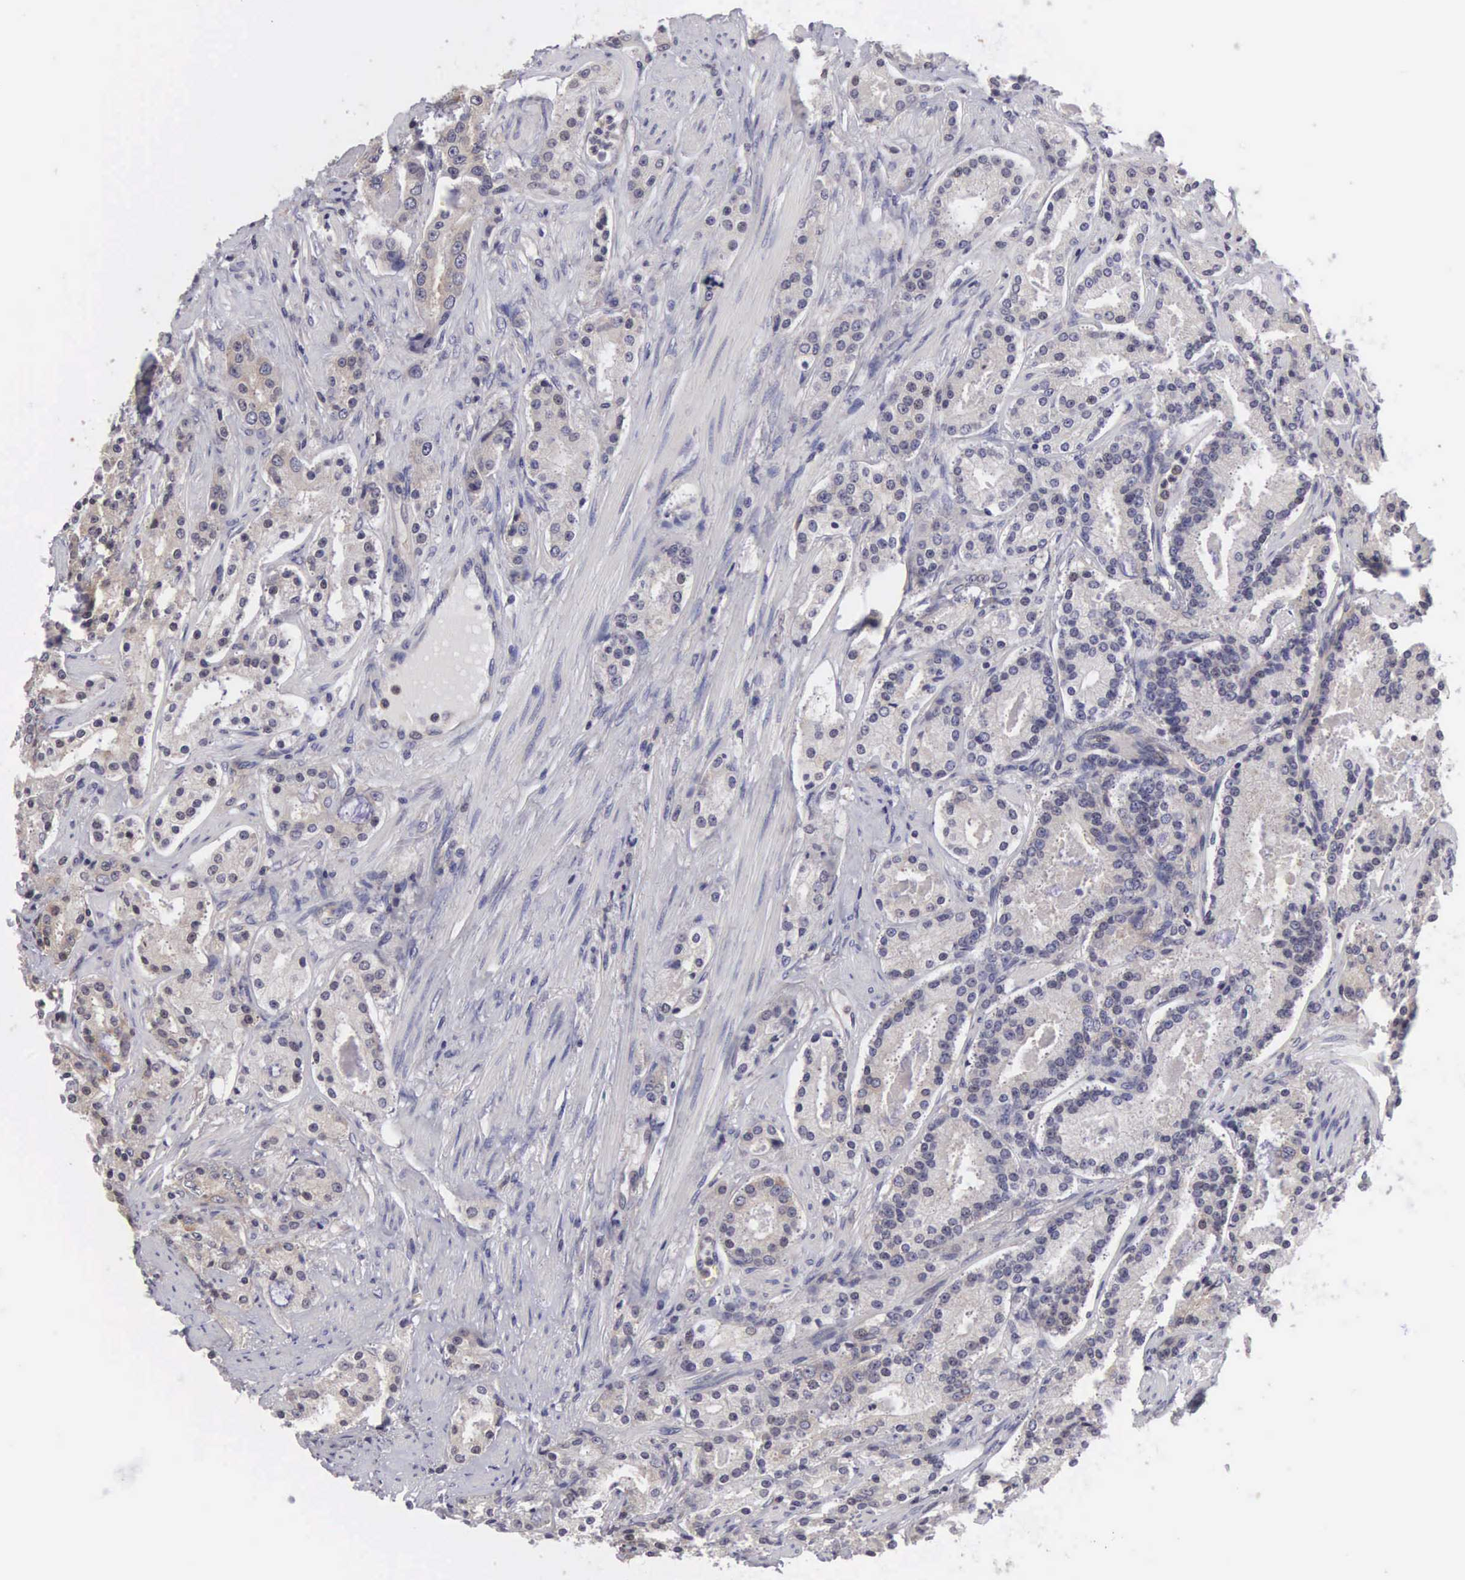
{"staining": {"intensity": "weak", "quantity": ">75%", "location": "cytoplasmic/membranous"}, "tissue": "prostate cancer", "cell_type": "Tumor cells", "image_type": "cancer", "snomed": [{"axis": "morphology", "description": "Adenocarcinoma, Medium grade"}, {"axis": "topography", "description": "Prostate"}], "caption": "Immunohistochemistry (IHC) (DAB (3,3'-diaminobenzidine)) staining of prostate medium-grade adenocarcinoma exhibits weak cytoplasmic/membranous protein expression in about >75% of tumor cells. (Brightfield microscopy of DAB IHC at high magnification).", "gene": "GRIPAP1", "patient": {"sex": "male", "age": 72}}